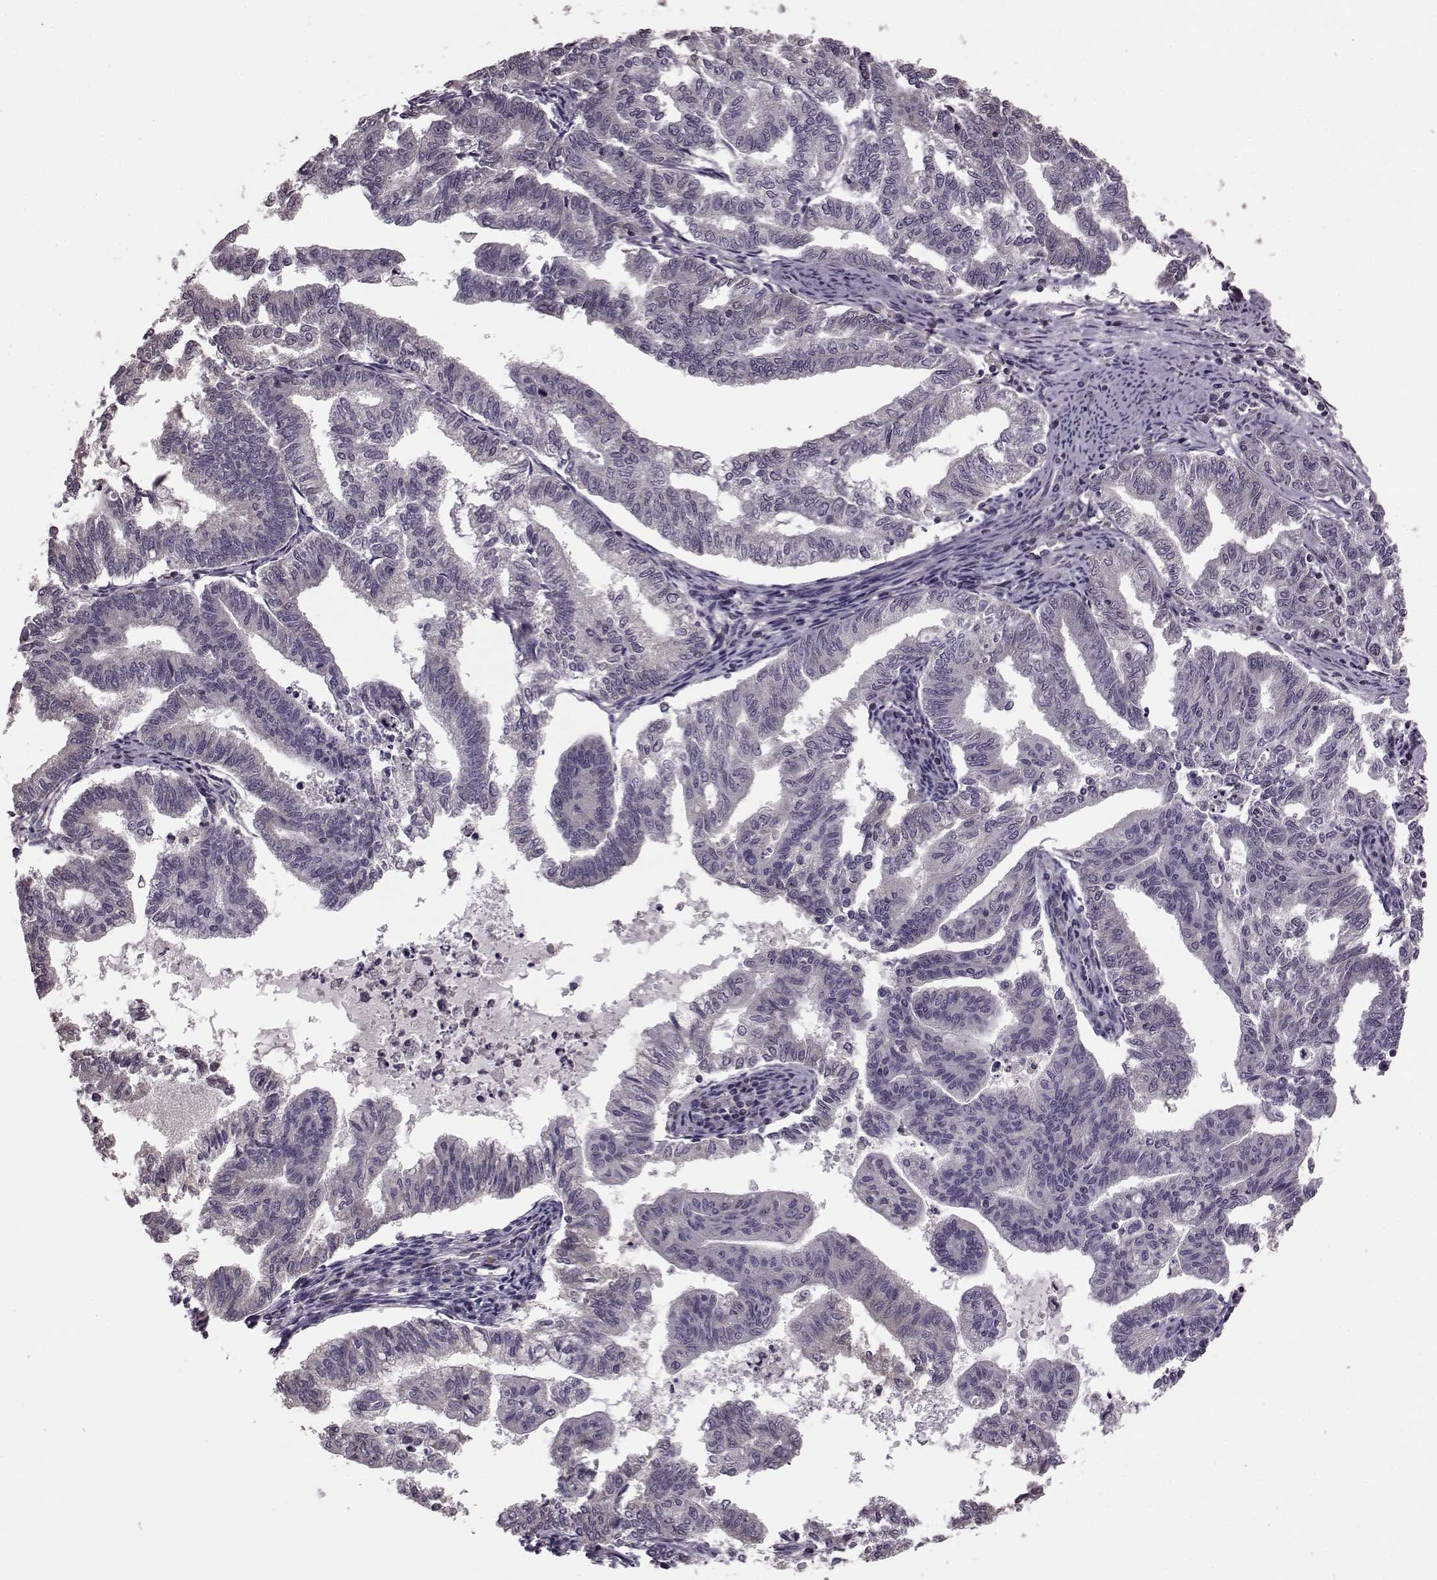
{"staining": {"intensity": "negative", "quantity": "none", "location": "none"}, "tissue": "endometrial cancer", "cell_type": "Tumor cells", "image_type": "cancer", "snomed": [{"axis": "morphology", "description": "Adenocarcinoma, NOS"}, {"axis": "topography", "description": "Endometrium"}], "caption": "Immunohistochemistry image of human endometrial adenocarcinoma stained for a protein (brown), which reveals no positivity in tumor cells.", "gene": "CDC42SE1", "patient": {"sex": "female", "age": 79}}